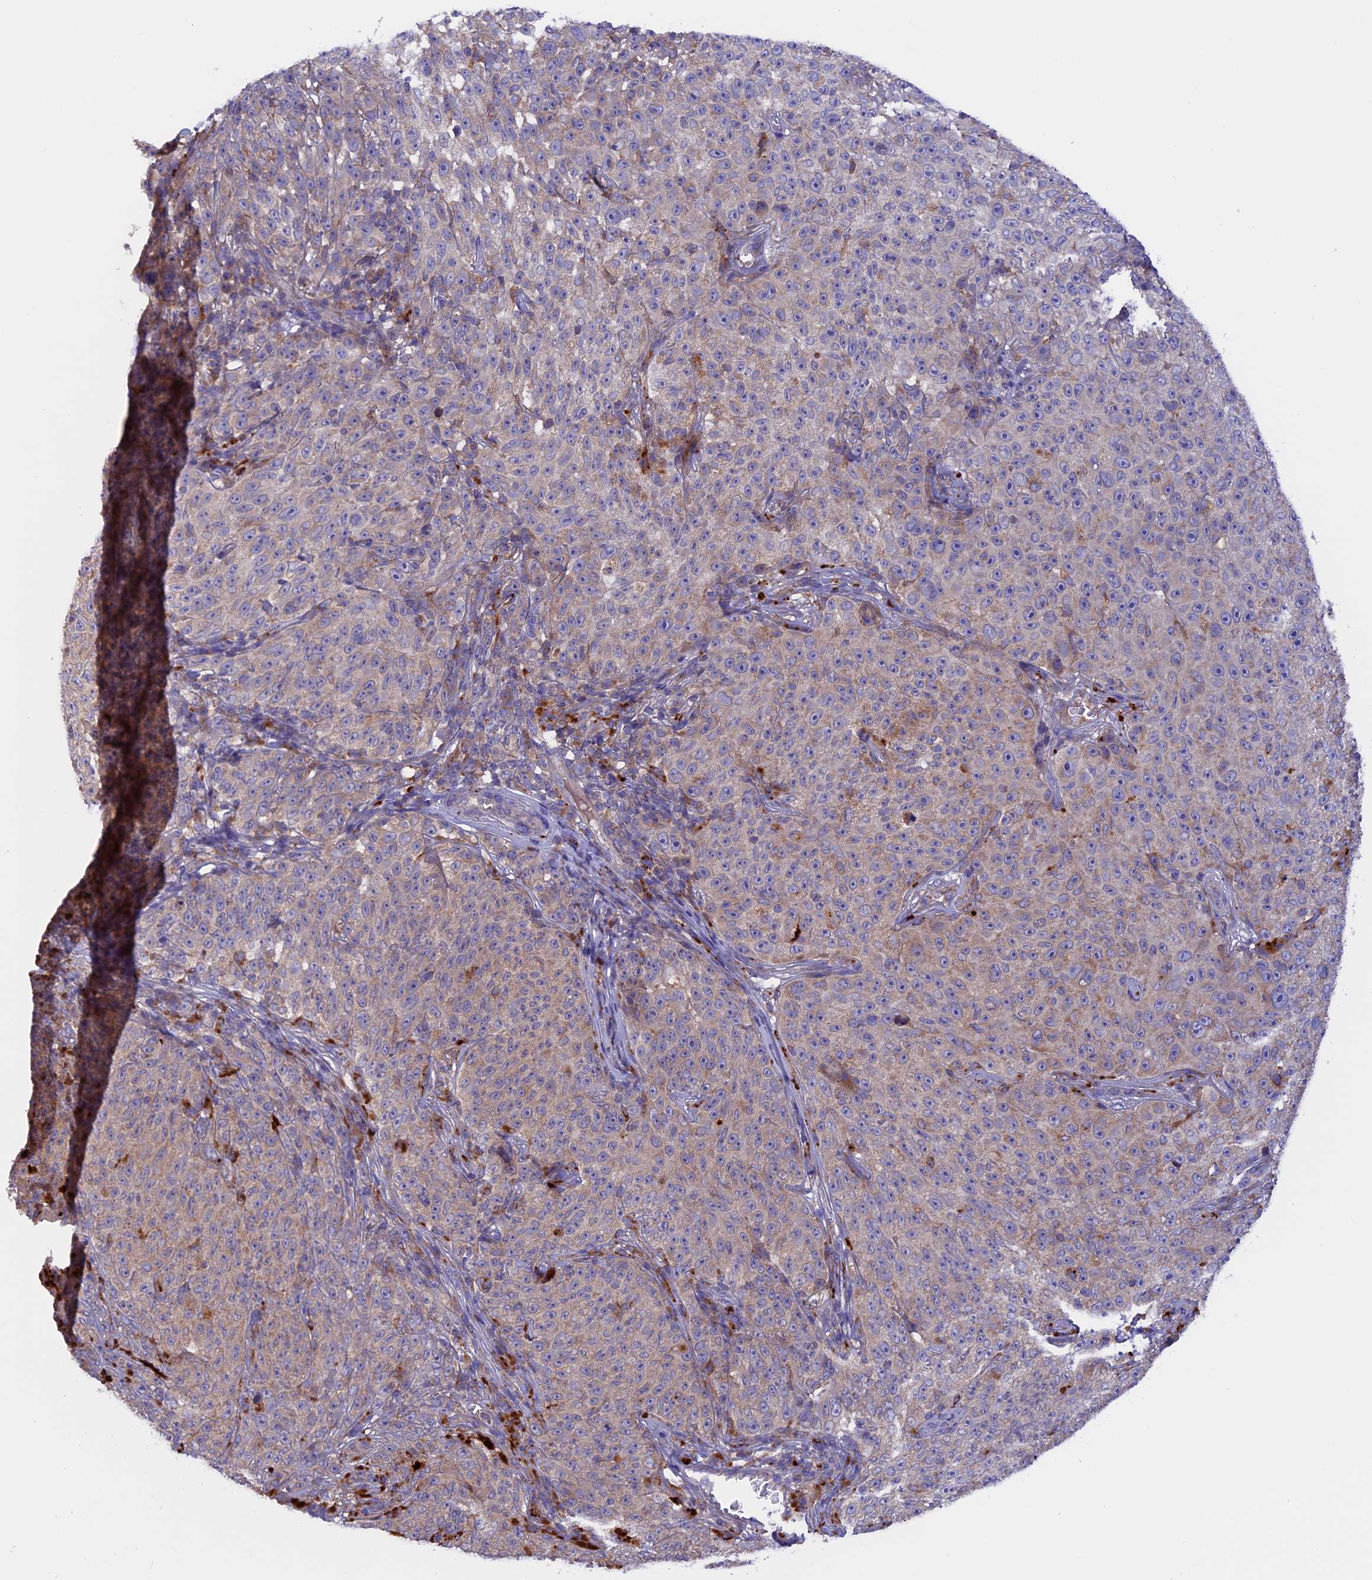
{"staining": {"intensity": "weak", "quantity": "<25%", "location": "cytoplasmic/membranous"}, "tissue": "melanoma", "cell_type": "Tumor cells", "image_type": "cancer", "snomed": [{"axis": "morphology", "description": "Malignant melanoma, NOS"}, {"axis": "topography", "description": "Skin"}], "caption": "Malignant melanoma stained for a protein using IHC shows no staining tumor cells.", "gene": "PTPN9", "patient": {"sex": "female", "age": 82}}